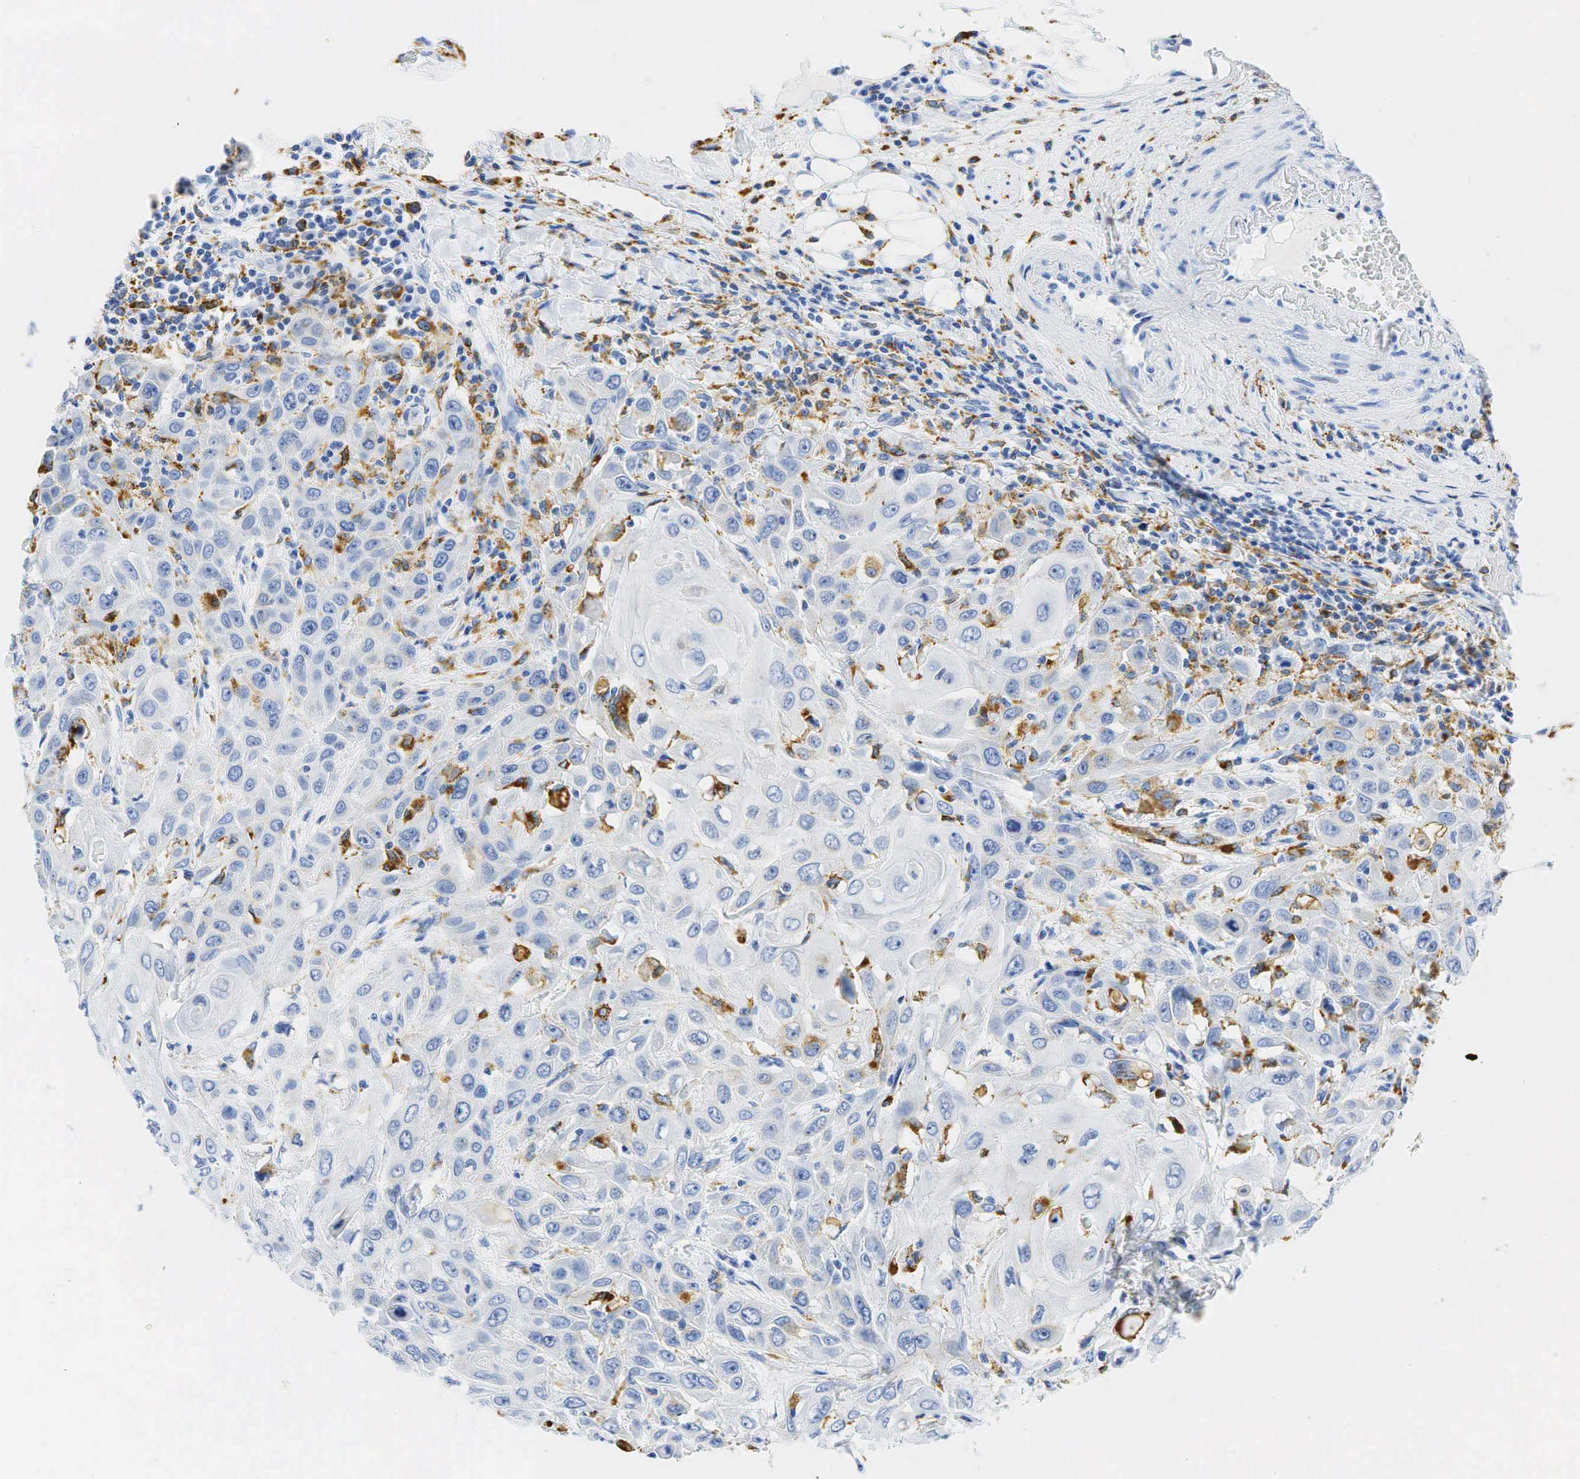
{"staining": {"intensity": "negative", "quantity": "none", "location": "none"}, "tissue": "skin cancer", "cell_type": "Tumor cells", "image_type": "cancer", "snomed": [{"axis": "morphology", "description": "Squamous cell carcinoma, NOS"}, {"axis": "topography", "description": "Skin"}], "caption": "This is an immunohistochemistry micrograph of skin cancer (squamous cell carcinoma). There is no positivity in tumor cells.", "gene": "CD68", "patient": {"sex": "male", "age": 84}}